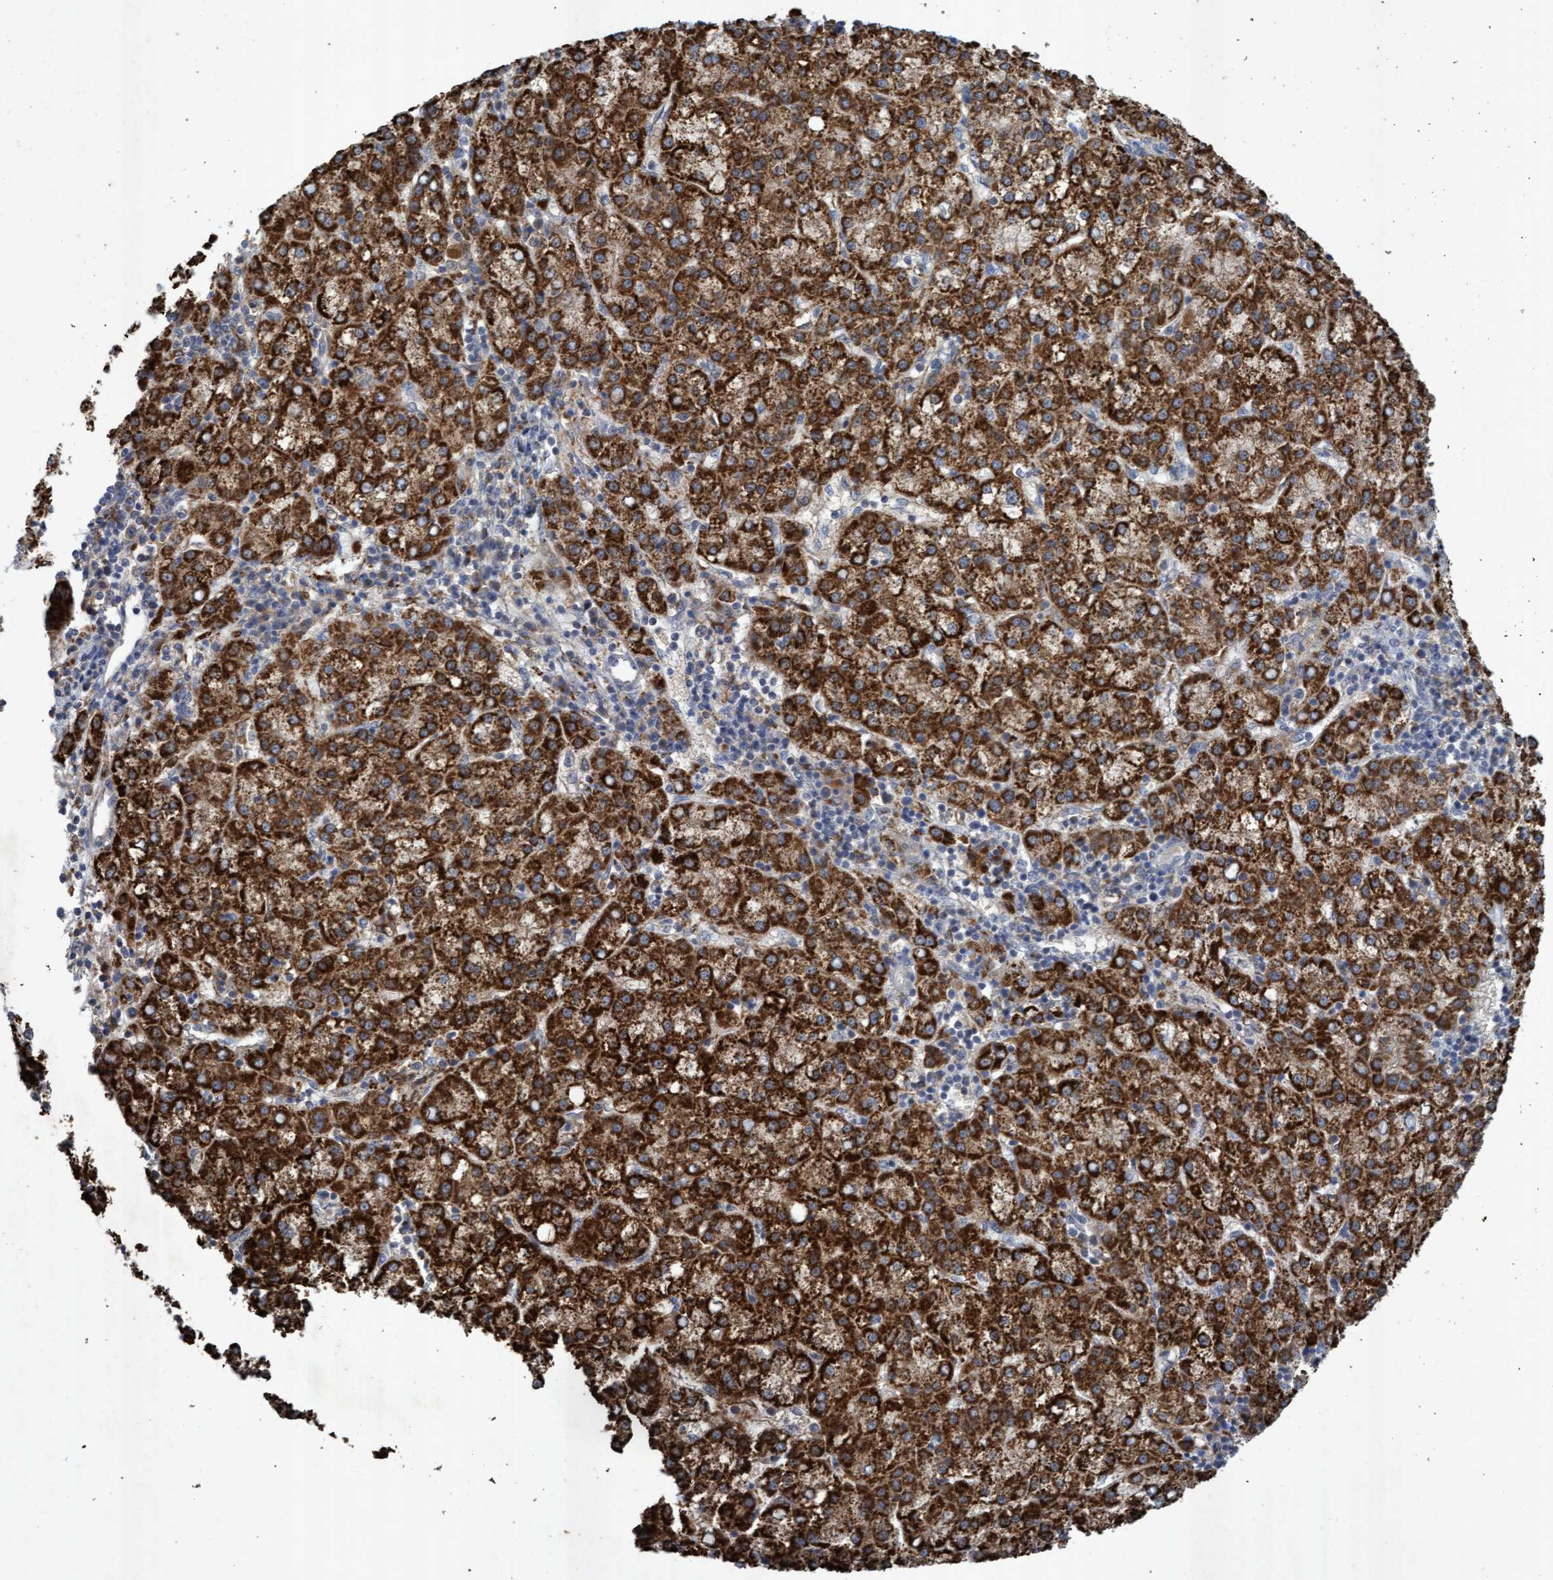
{"staining": {"intensity": "strong", "quantity": ">75%", "location": "cytoplasmic/membranous"}, "tissue": "liver cancer", "cell_type": "Tumor cells", "image_type": "cancer", "snomed": [{"axis": "morphology", "description": "Carcinoma, Hepatocellular, NOS"}, {"axis": "topography", "description": "Liver"}], "caption": "Brown immunohistochemical staining in liver cancer demonstrates strong cytoplasmic/membranous expression in approximately >75% of tumor cells. Using DAB (3,3'-diaminobenzidine) (brown) and hematoxylin (blue) stains, captured at high magnification using brightfield microscopy.", "gene": "ATPAF2", "patient": {"sex": "female", "age": 58}}